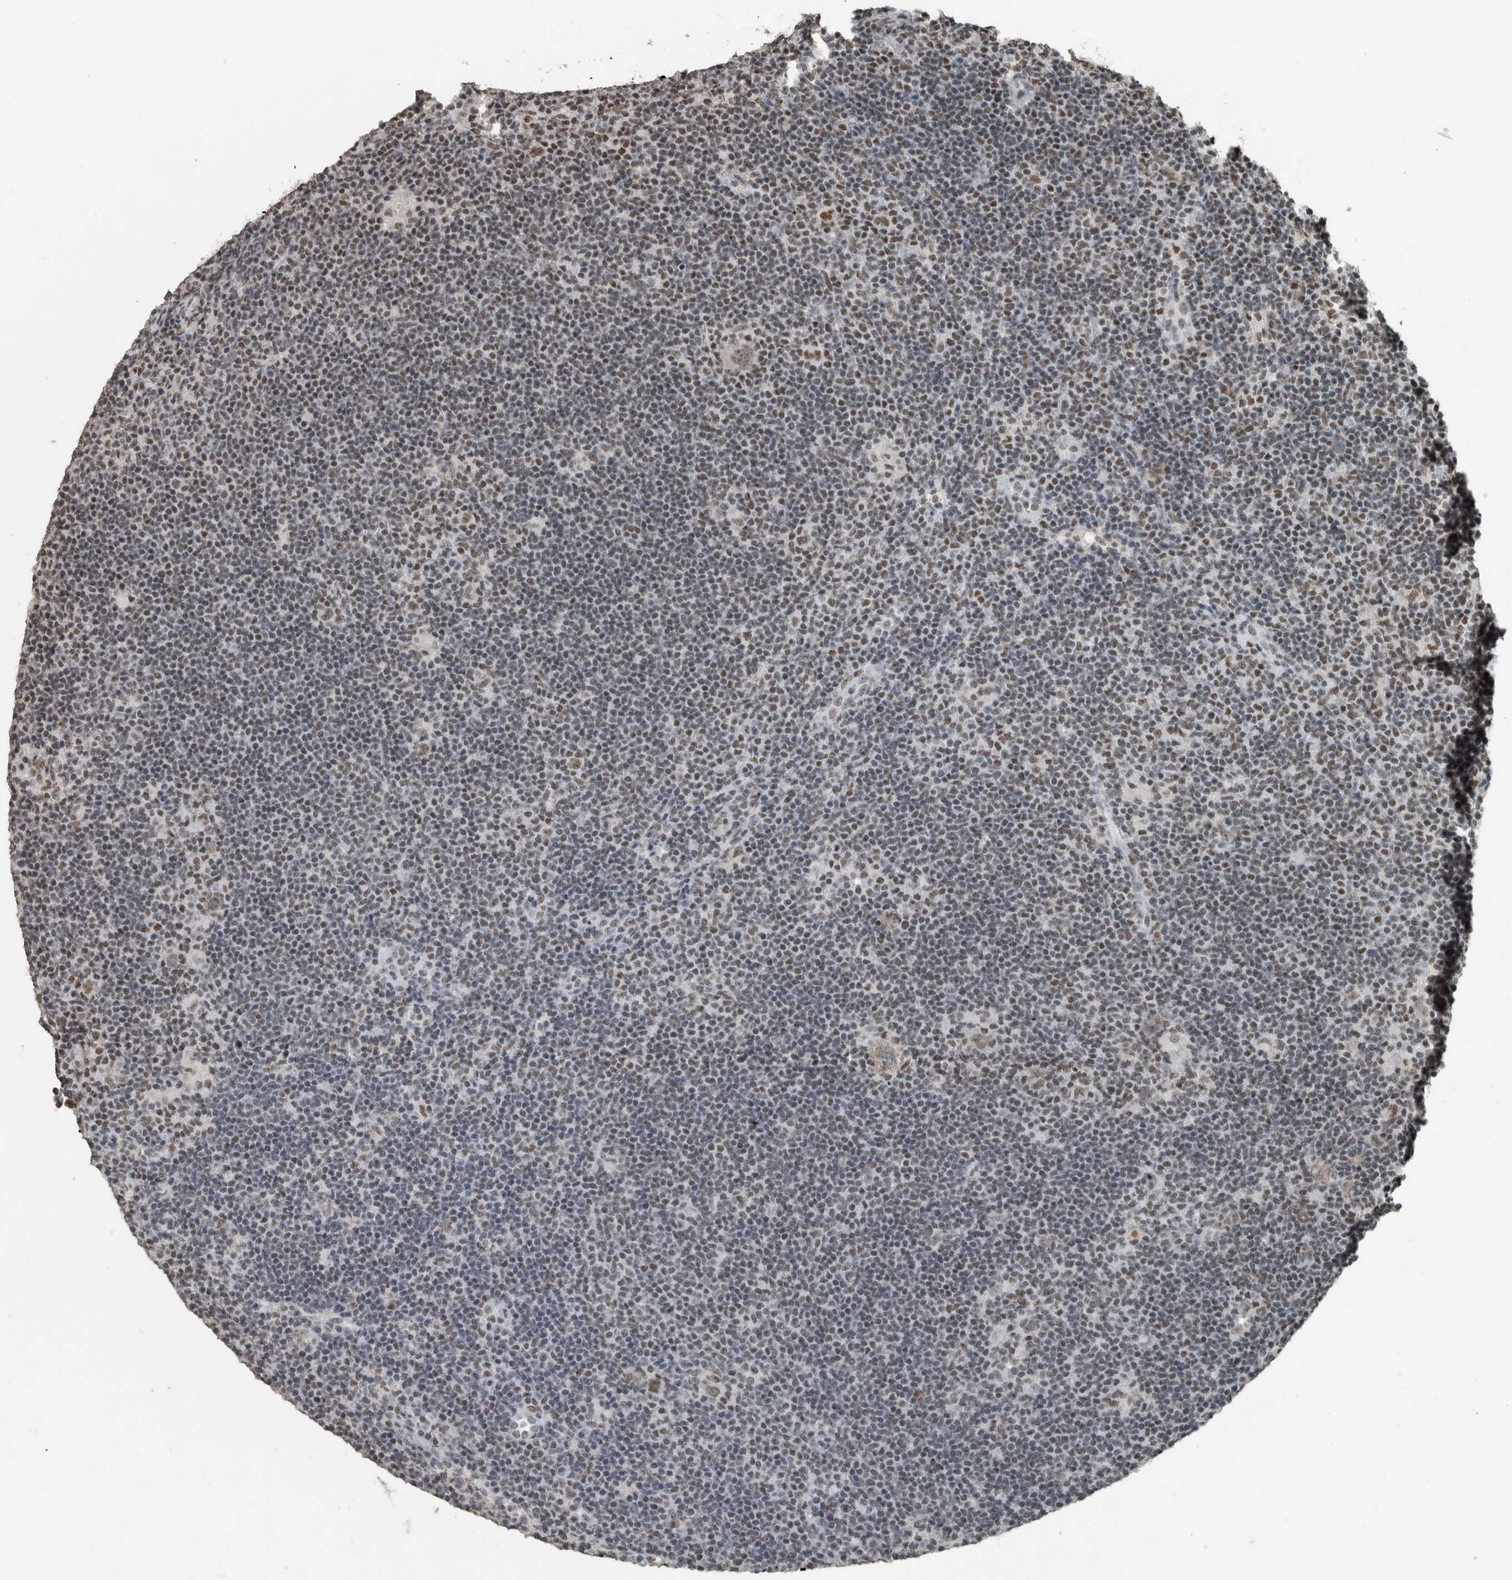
{"staining": {"intensity": "weak", "quantity": ">75%", "location": "cytoplasmic/membranous,nuclear"}, "tissue": "lymphoma", "cell_type": "Tumor cells", "image_type": "cancer", "snomed": [{"axis": "morphology", "description": "Hodgkin's disease, NOS"}, {"axis": "topography", "description": "Lymph node"}], "caption": "High-power microscopy captured an immunohistochemistry photomicrograph of lymphoma, revealing weak cytoplasmic/membranous and nuclear expression in approximately >75% of tumor cells.", "gene": "ZNF24", "patient": {"sex": "female", "age": 57}}